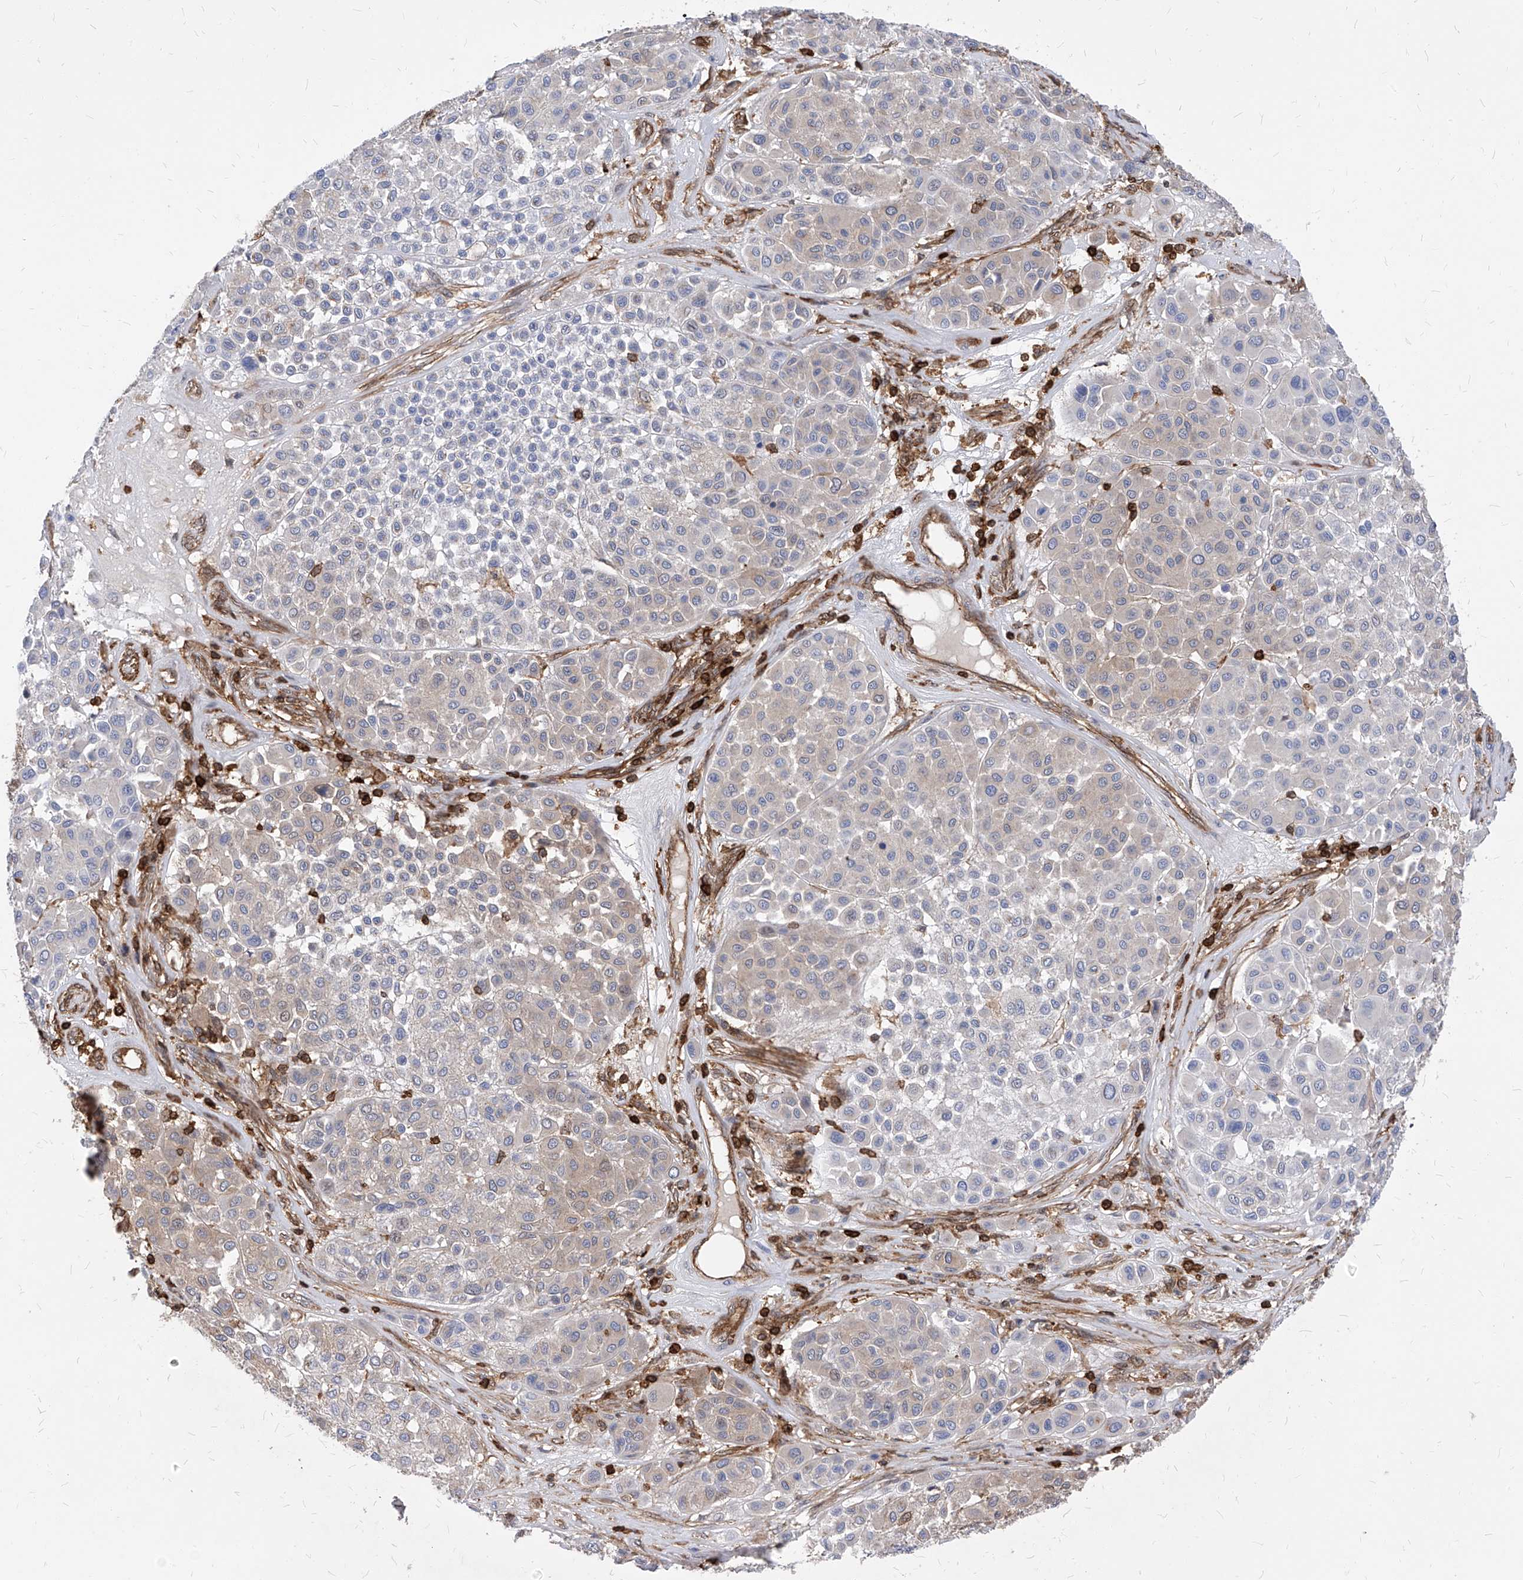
{"staining": {"intensity": "negative", "quantity": "none", "location": "none"}, "tissue": "melanoma", "cell_type": "Tumor cells", "image_type": "cancer", "snomed": [{"axis": "morphology", "description": "Malignant melanoma, Metastatic site"}, {"axis": "topography", "description": "Soft tissue"}], "caption": "DAB immunohistochemical staining of melanoma demonstrates no significant staining in tumor cells.", "gene": "ABRACL", "patient": {"sex": "male", "age": 41}}